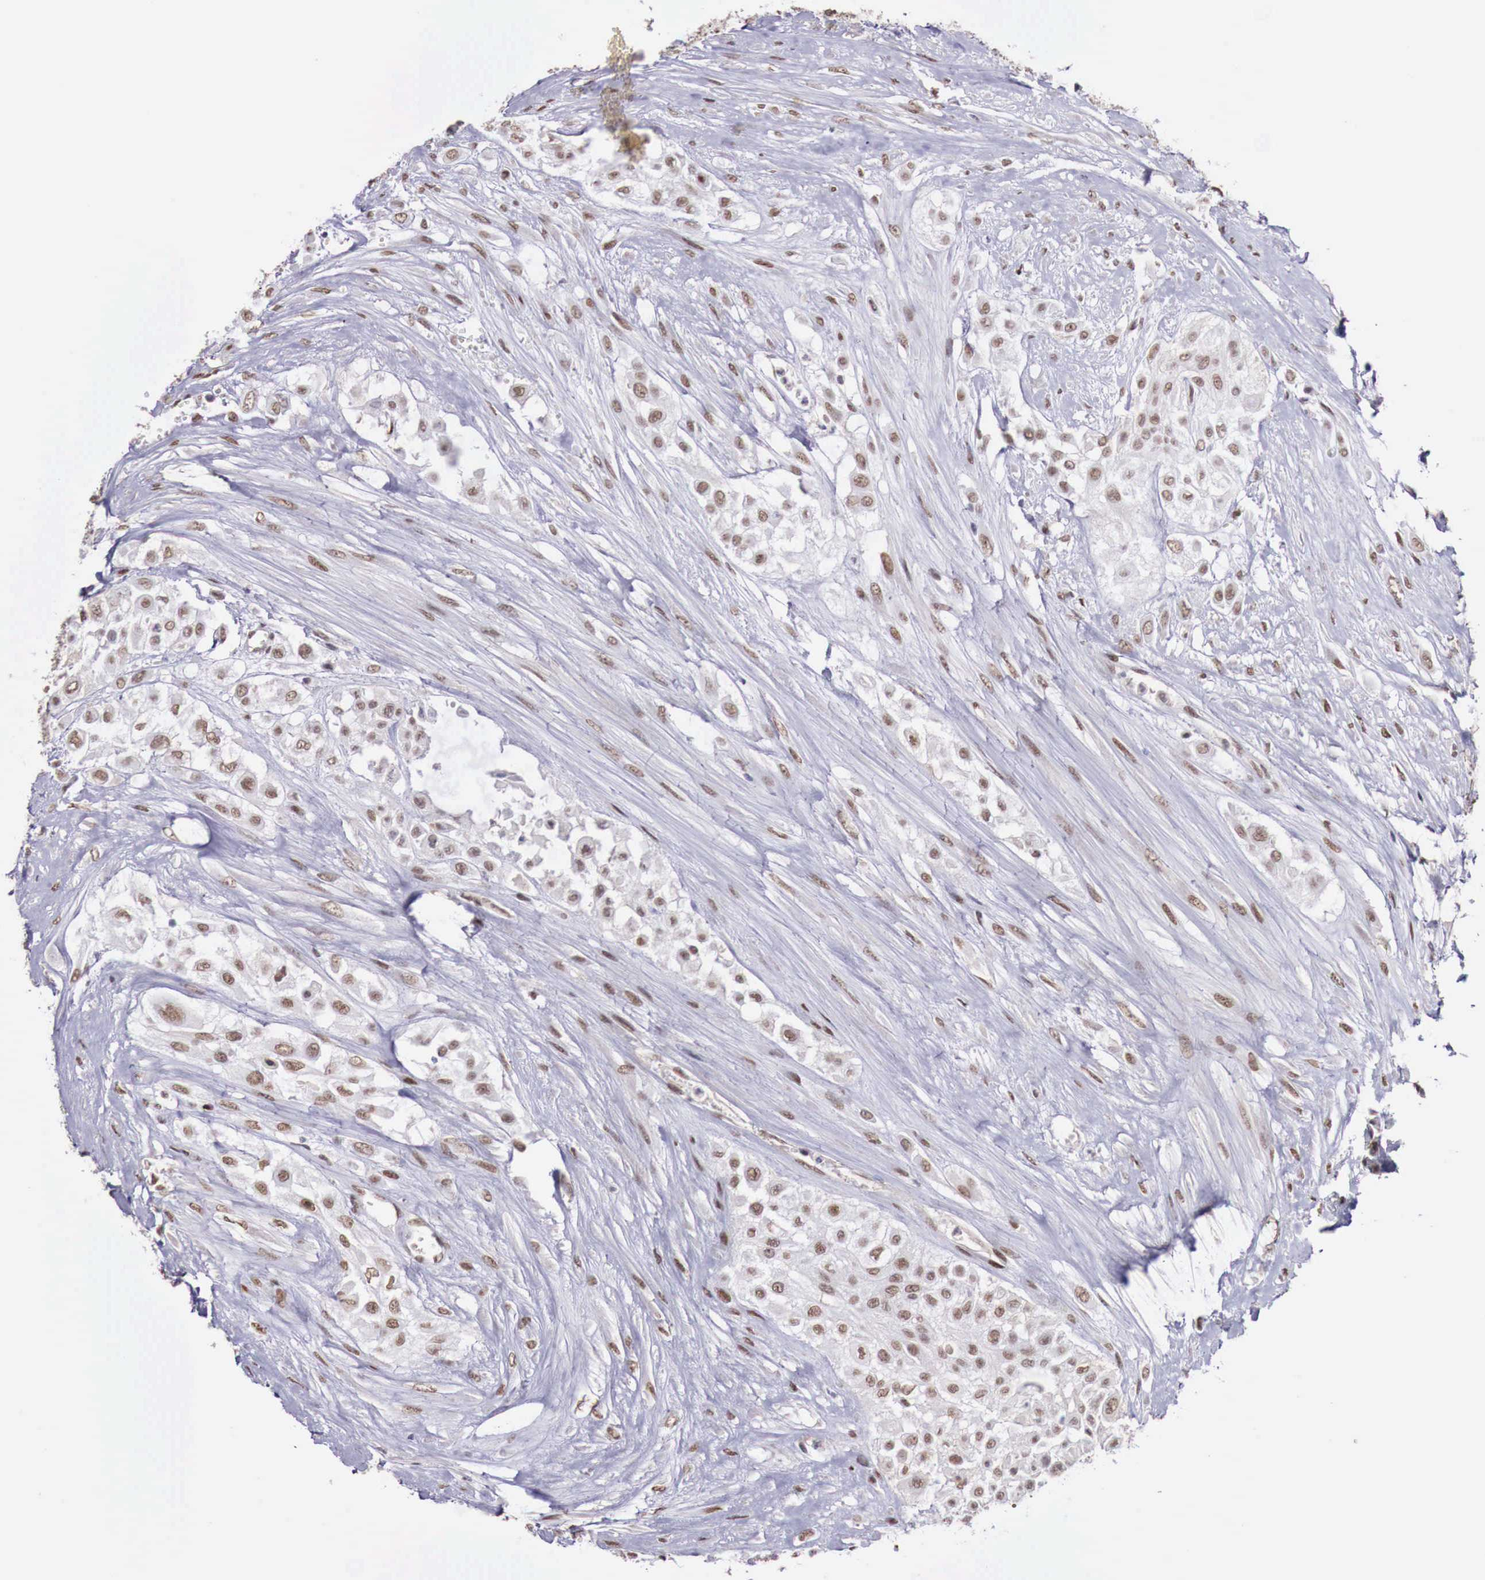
{"staining": {"intensity": "moderate", "quantity": "25%-75%", "location": "nuclear"}, "tissue": "urothelial cancer", "cell_type": "Tumor cells", "image_type": "cancer", "snomed": [{"axis": "morphology", "description": "Urothelial carcinoma, High grade"}, {"axis": "topography", "description": "Urinary bladder"}], "caption": "Immunohistochemical staining of urothelial cancer exhibits medium levels of moderate nuclear staining in about 25%-75% of tumor cells.", "gene": "FOXP2", "patient": {"sex": "male", "age": 57}}